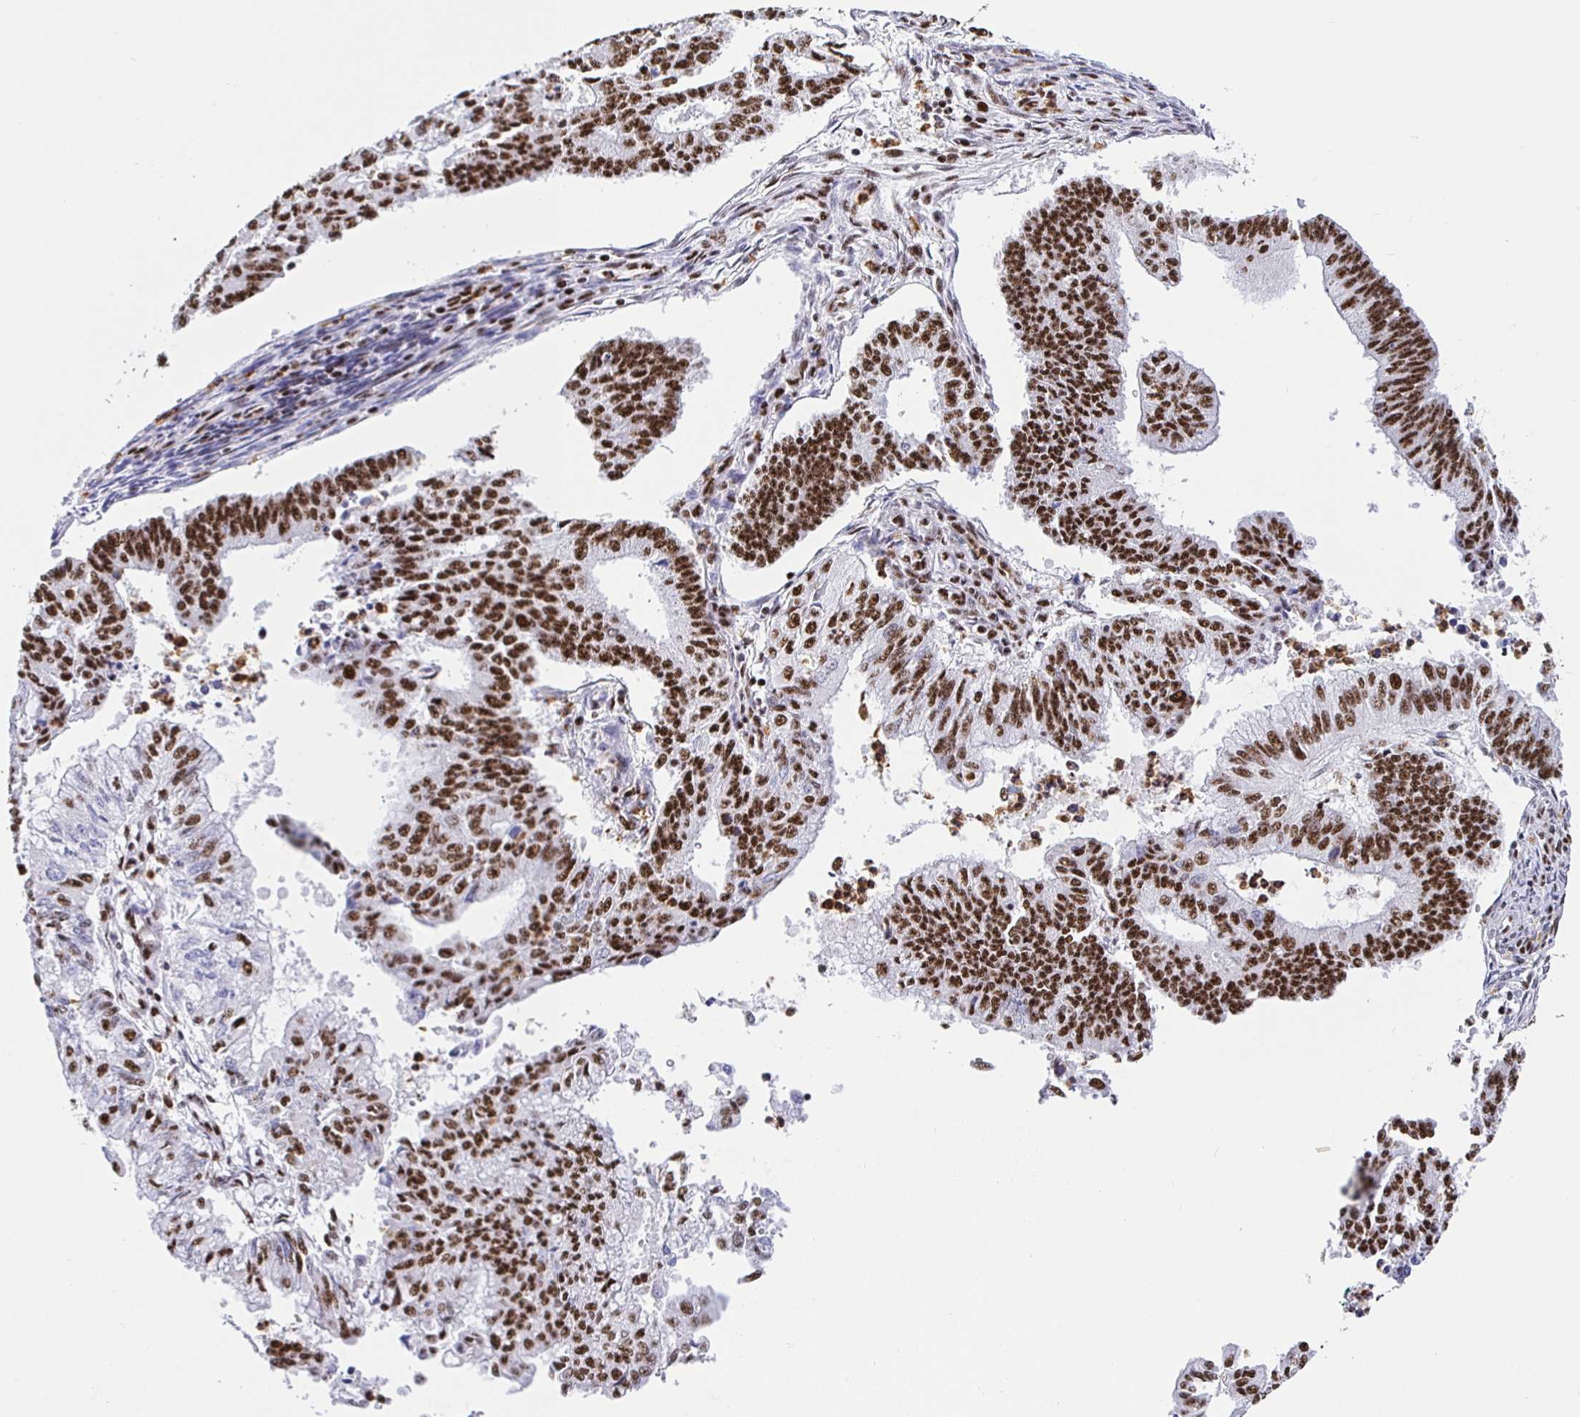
{"staining": {"intensity": "strong", "quantity": ">75%", "location": "nuclear"}, "tissue": "endometrial cancer", "cell_type": "Tumor cells", "image_type": "cancer", "snomed": [{"axis": "morphology", "description": "Adenocarcinoma, NOS"}, {"axis": "topography", "description": "Endometrium"}], "caption": "Immunohistochemistry (IHC) of human endometrial cancer (adenocarcinoma) demonstrates high levels of strong nuclear expression in approximately >75% of tumor cells.", "gene": "SETD5", "patient": {"sex": "female", "age": 61}}